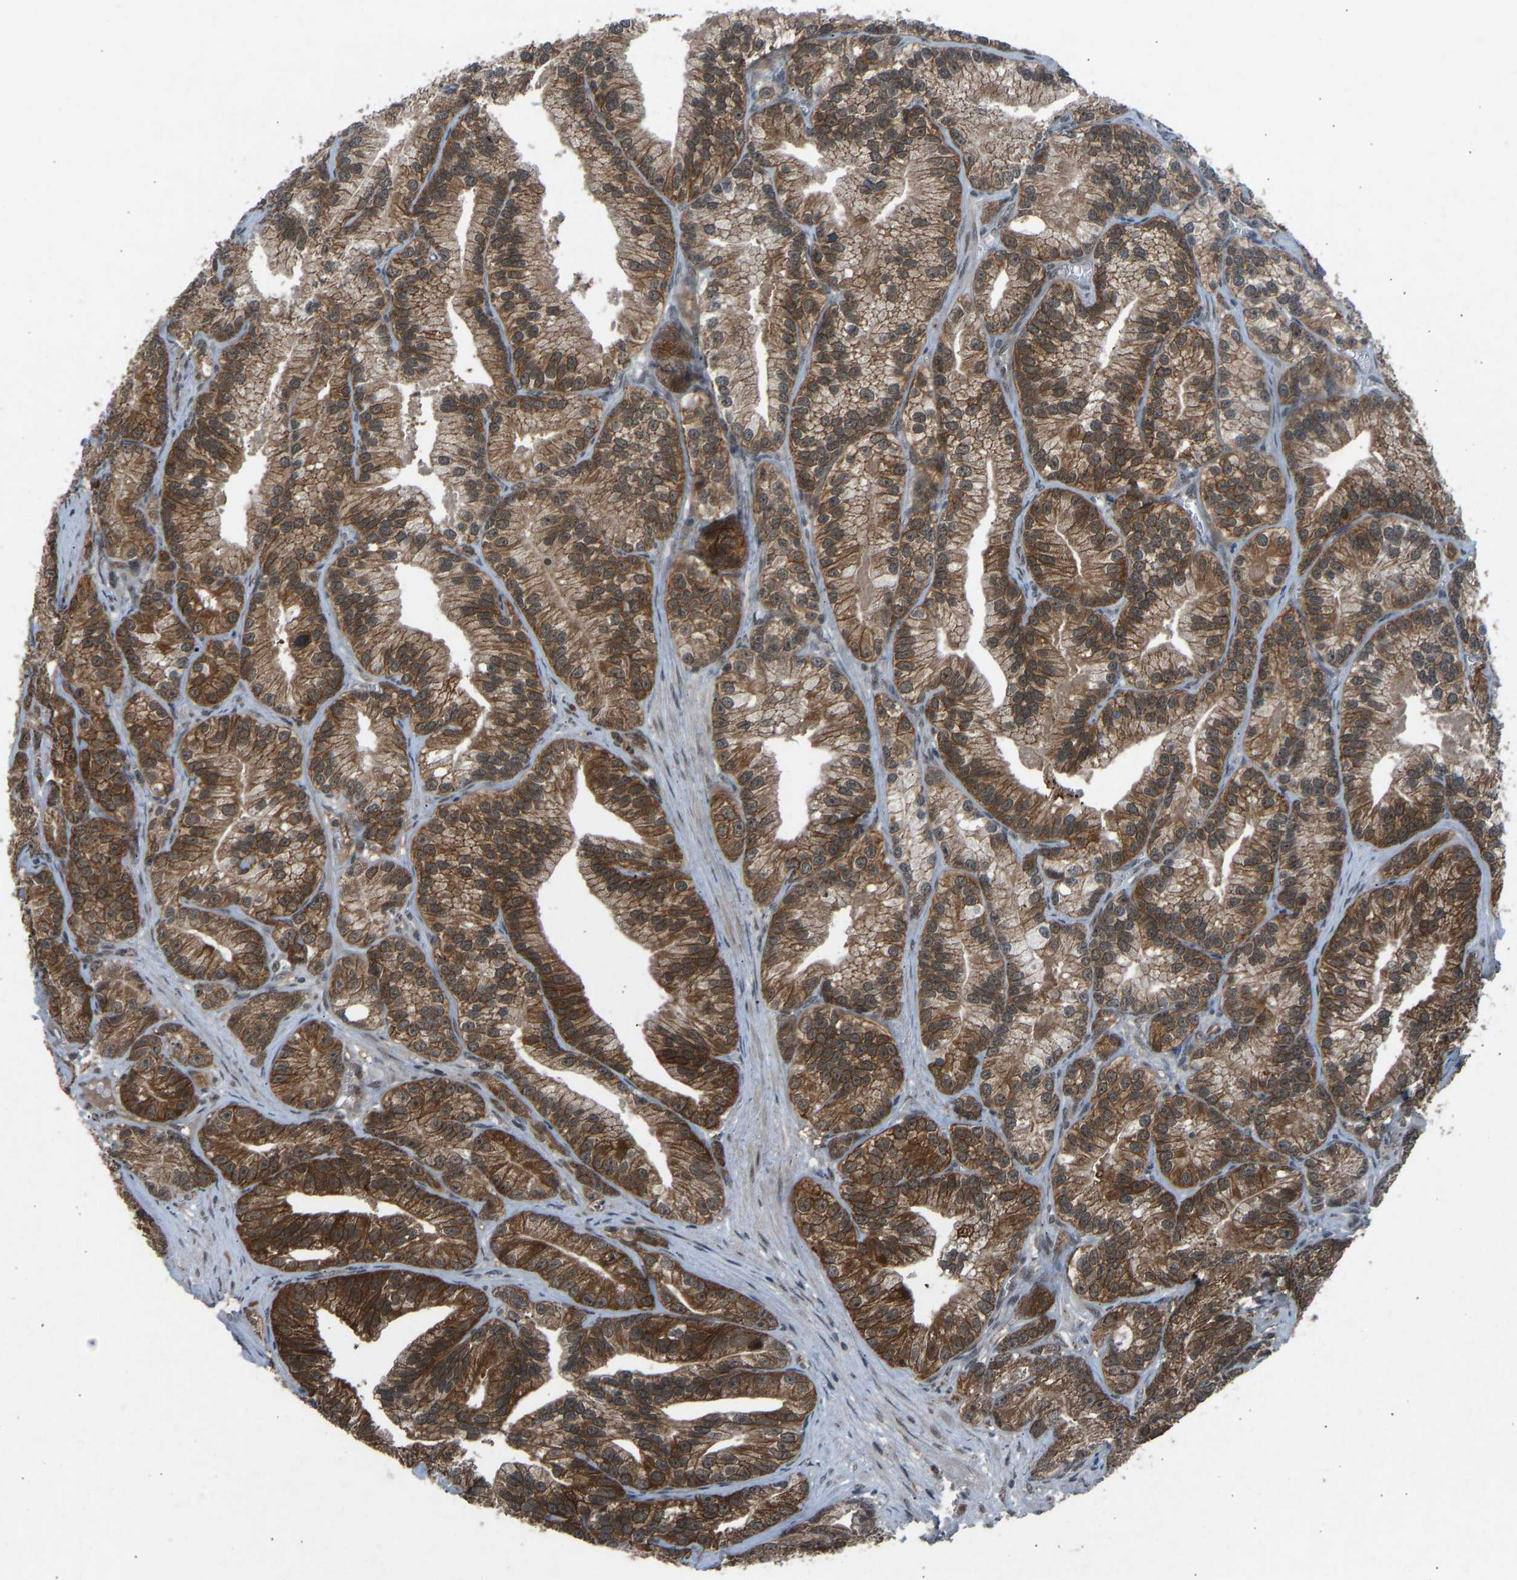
{"staining": {"intensity": "strong", "quantity": ">75%", "location": "cytoplasmic/membranous"}, "tissue": "prostate cancer", "cell_type": "Tumor cells", "image_type": "cancer", "snomed": [{"axis": "morphology", "description": "Adenocarcinoma, Low grade"}, {"axis": "topography", "description": "Prostate"}], "caption": "Immunohistochemical staining of prostate cancer shows strong cytoplasmic/membranous protein expression in approximately >75% of tumor cells. The staining is performed using DAB brown chromogen to label protein expression. The nuclei are counter-stained blue using hematoxylin.", "gene": "SLC43A1", "patient": {"sex": "male", "age": 89}}